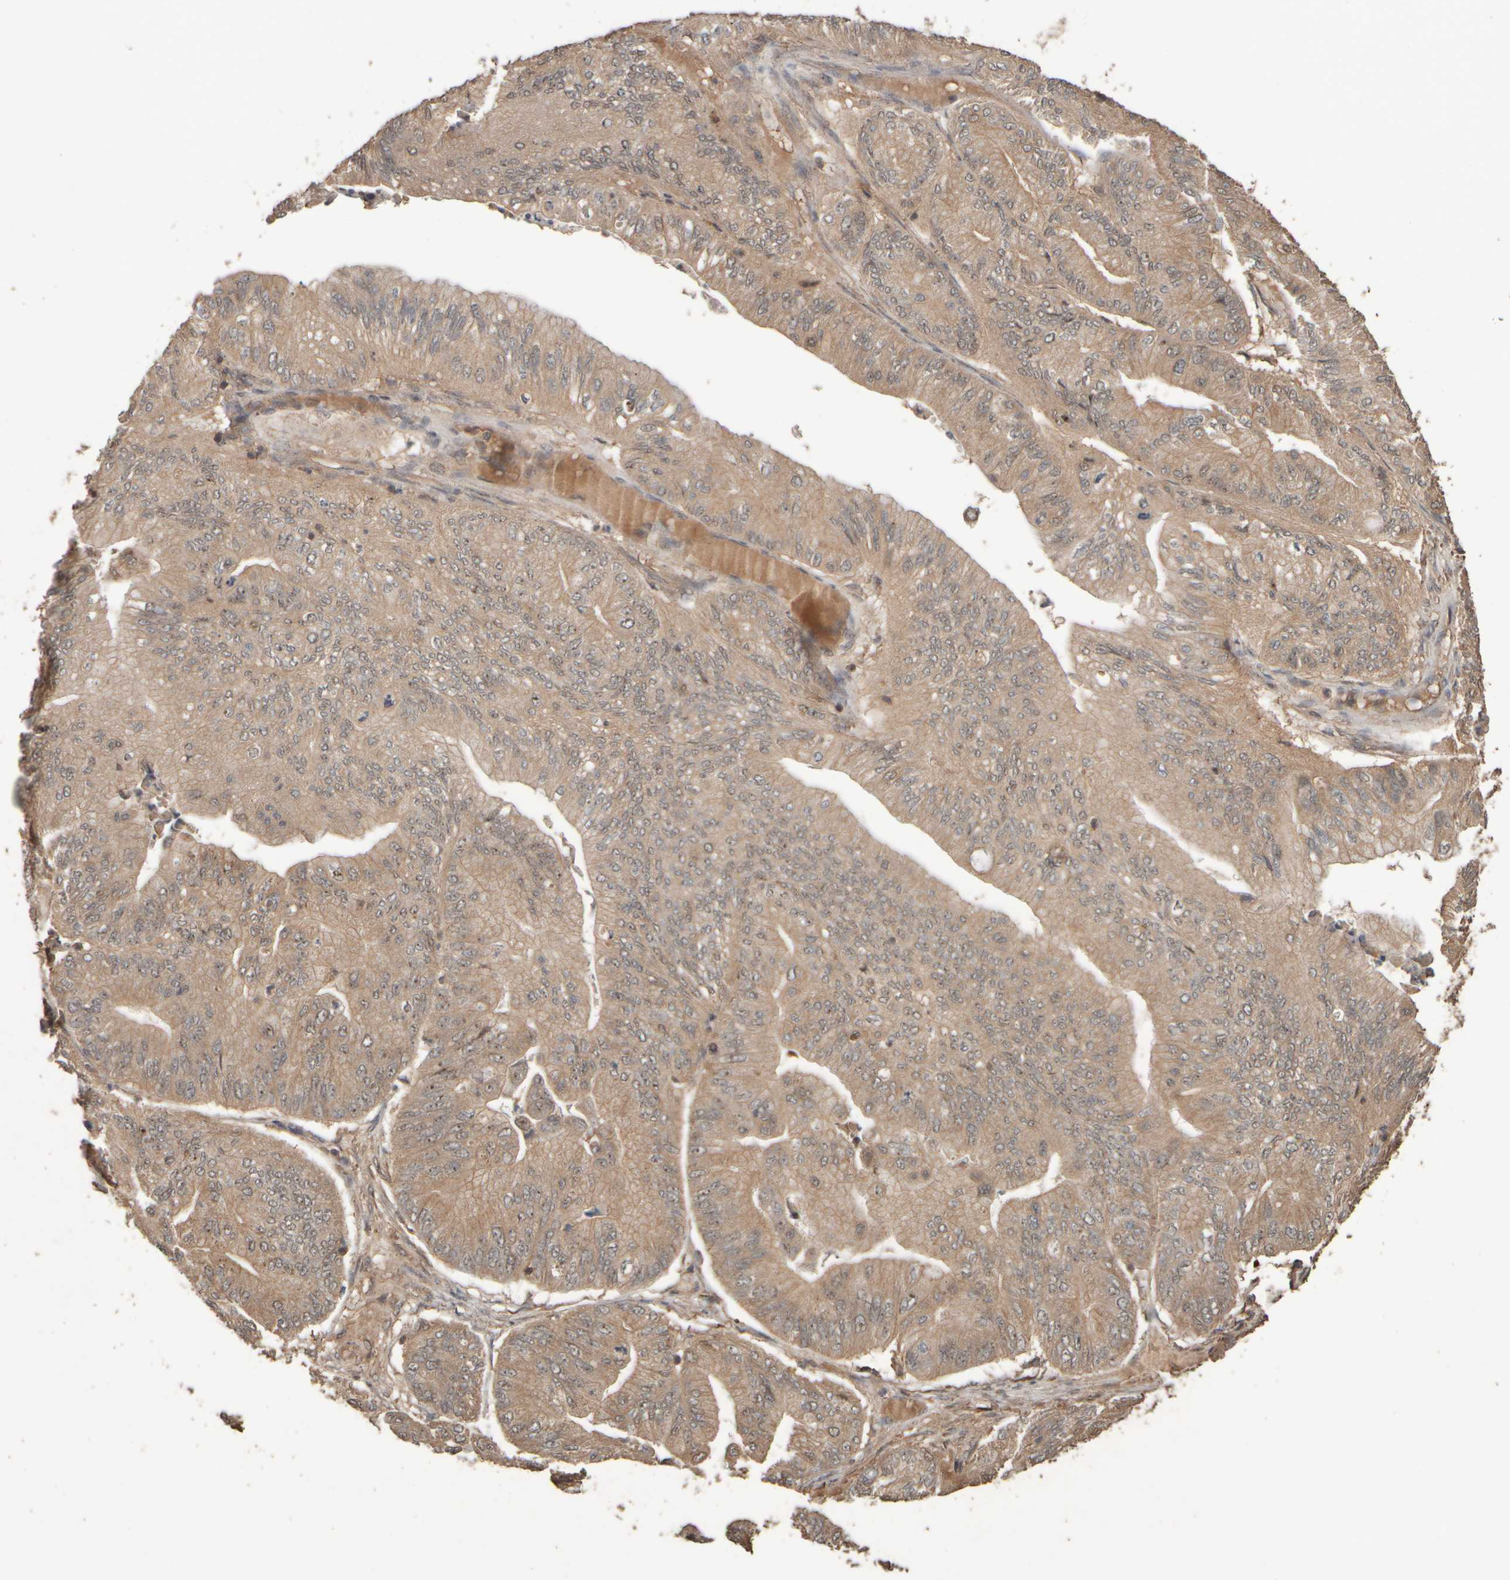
{"staining": {"intensity": "weak", "quantity": ">75%", "location": "cytoplasmic/membranous"}, "tissue": "ovarian cancer", "cell_type": "Tumor cells", "image_type": "cancer", "snomed": [{"axis": "morphology", "description": "Cystadenocarcinoma, mucinous, NOS"}, {"axis": "topography", "description": "Ovary"}], "caption": "This is an image of immunohistochemistry staining of ovarian mucinous cystadenocarcinoma, which shows weak expression in the cytoplasmic/membranous of tumor cells.", "gene": "SPHK1", "patient": {"sex": "female", "age": 61}}